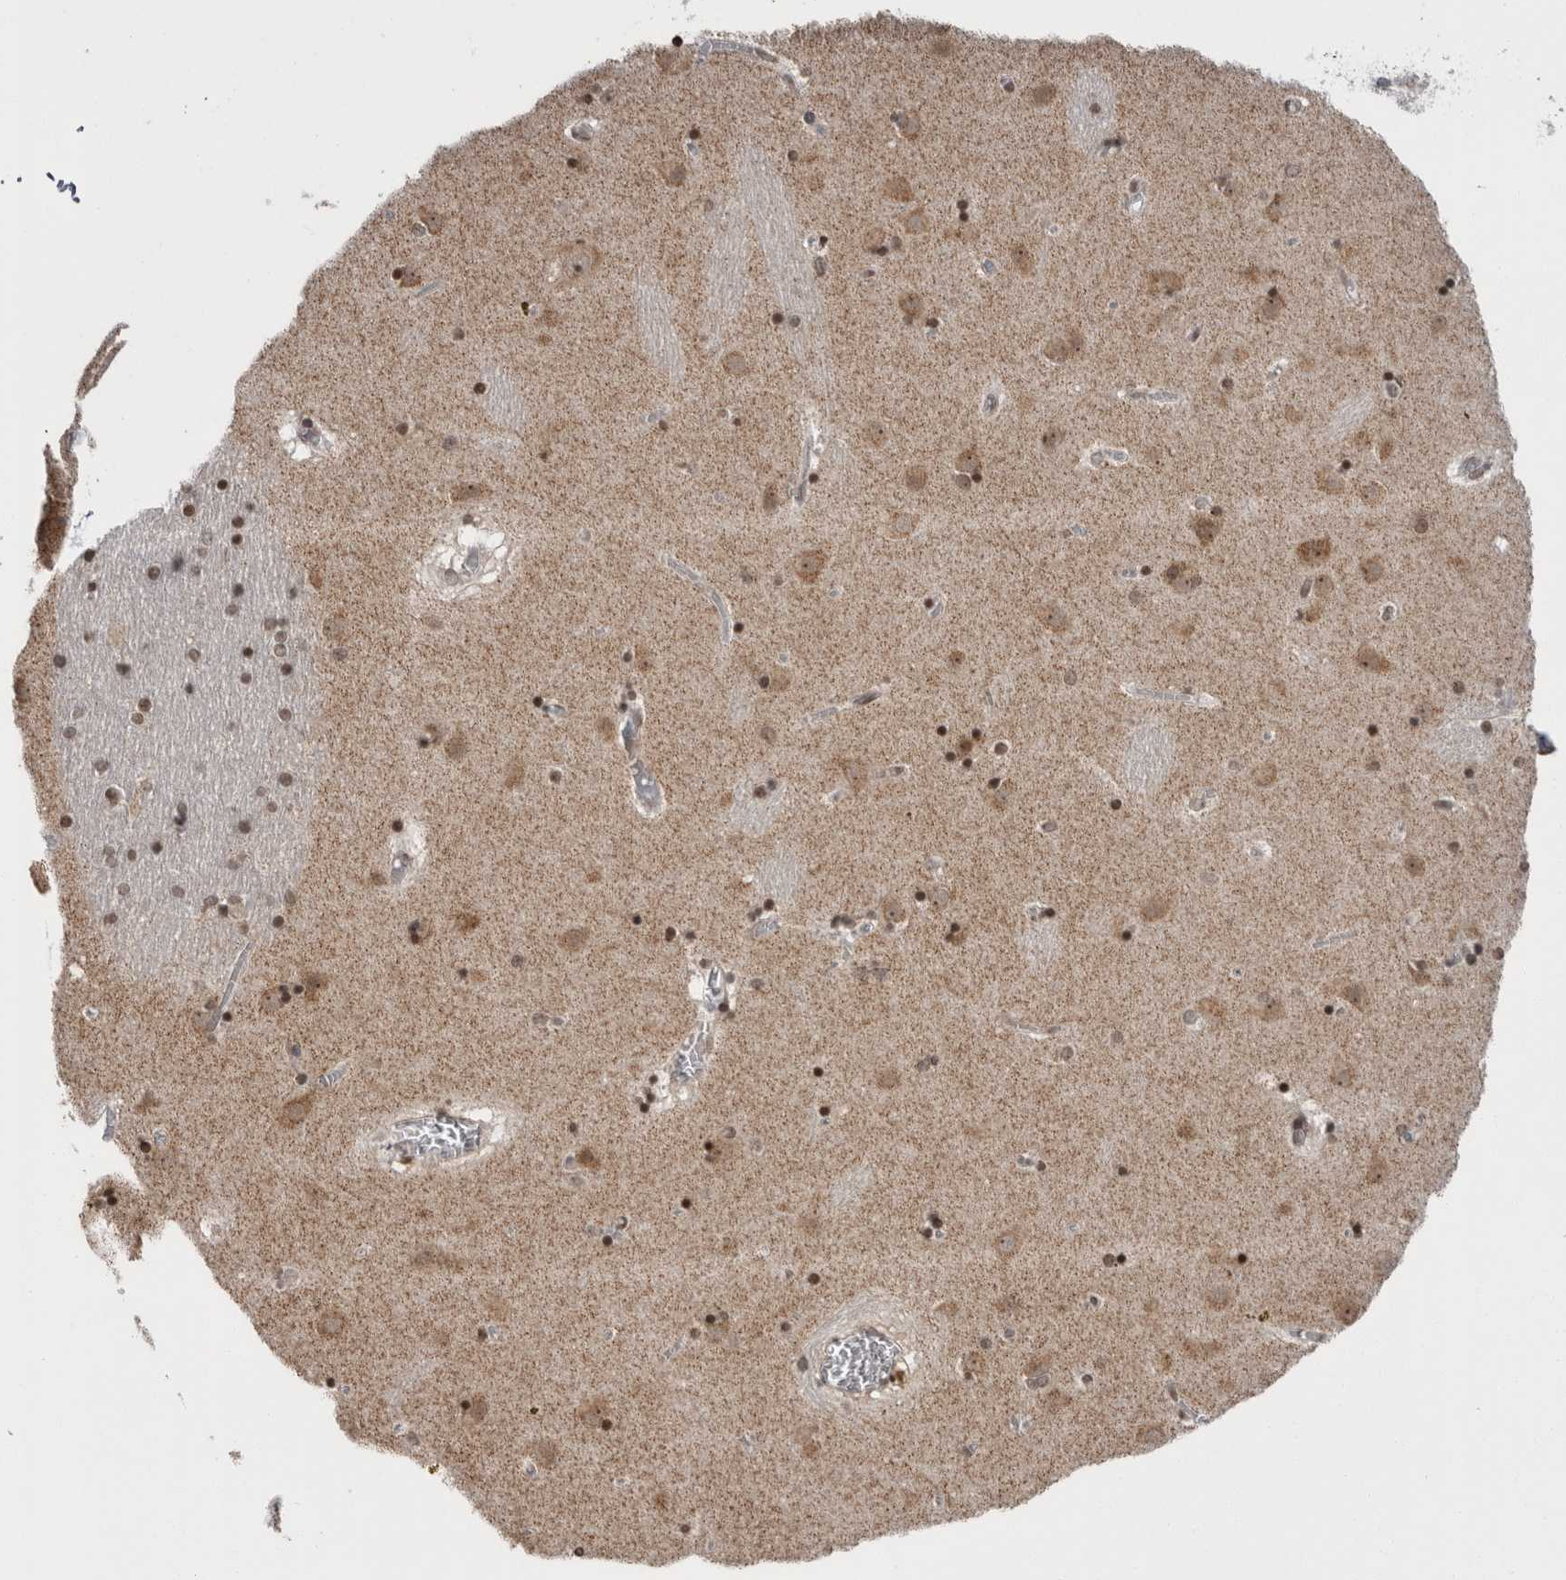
{"staining": {"intensity": "strong", "quantity": "25%-75%", "location": "nuclear"}, "tissue": "caudate", "cell_type": "Glial cells", "image_type": "normal", "snomed": [{"axis": "morphology", "description": "Normal tissue, NOS"}, {"axis": "topography", "description": "Lateral ventricle wall"}], "caption": "Brown immunohistochemical staining in unremarkable human caudate reveals strong nuclear expression in approximately 25%-75% of glial cells.", "gene": "ZBTB11", "patient": {"sex": "male", "age": 70}}